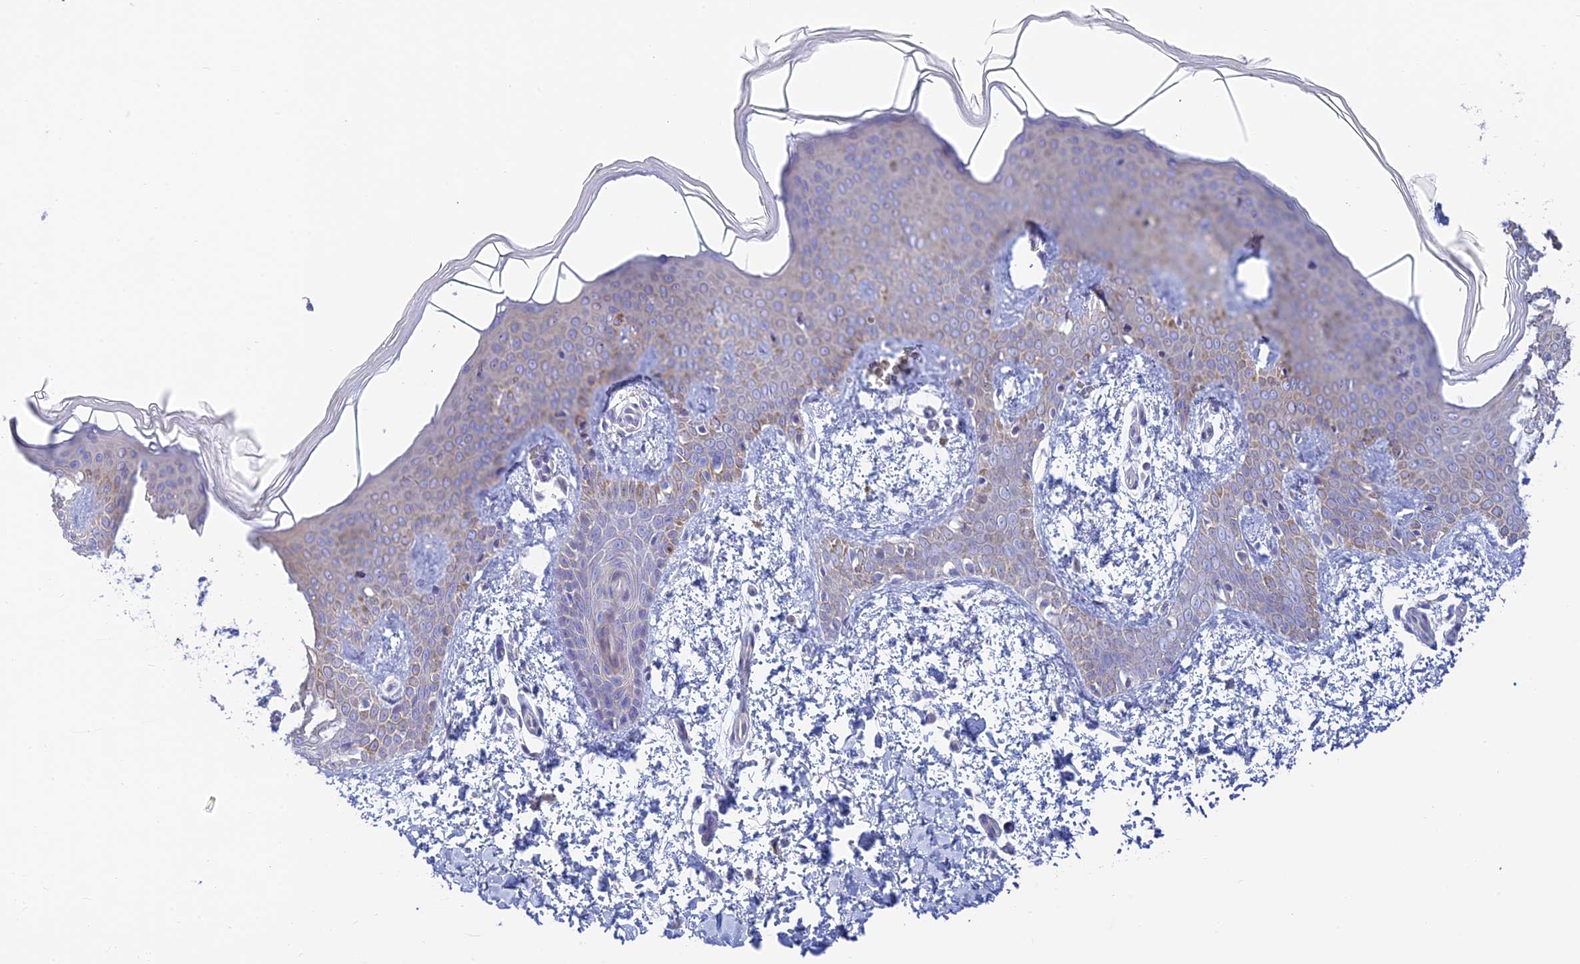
{"staining": {"intensity": "negative", "quantity": "none", "location": "none"}, "tissue": "skin", "cell_type": "Fibroblasts", "image_type": "normal", "snomed": [{"axis": "morphology", "description": "Normal tissue, NOS"}, {"axis": "topography", "description": "Skin"}], "caption": "Immunohistochemical staining of unremarkable skin reveals no significant positivity in fibroblasts. (DAB immunohistochemistry (IHC), high magnification).", "gene": "CEP152", "patient": {"sex": "male", "age": 36}}